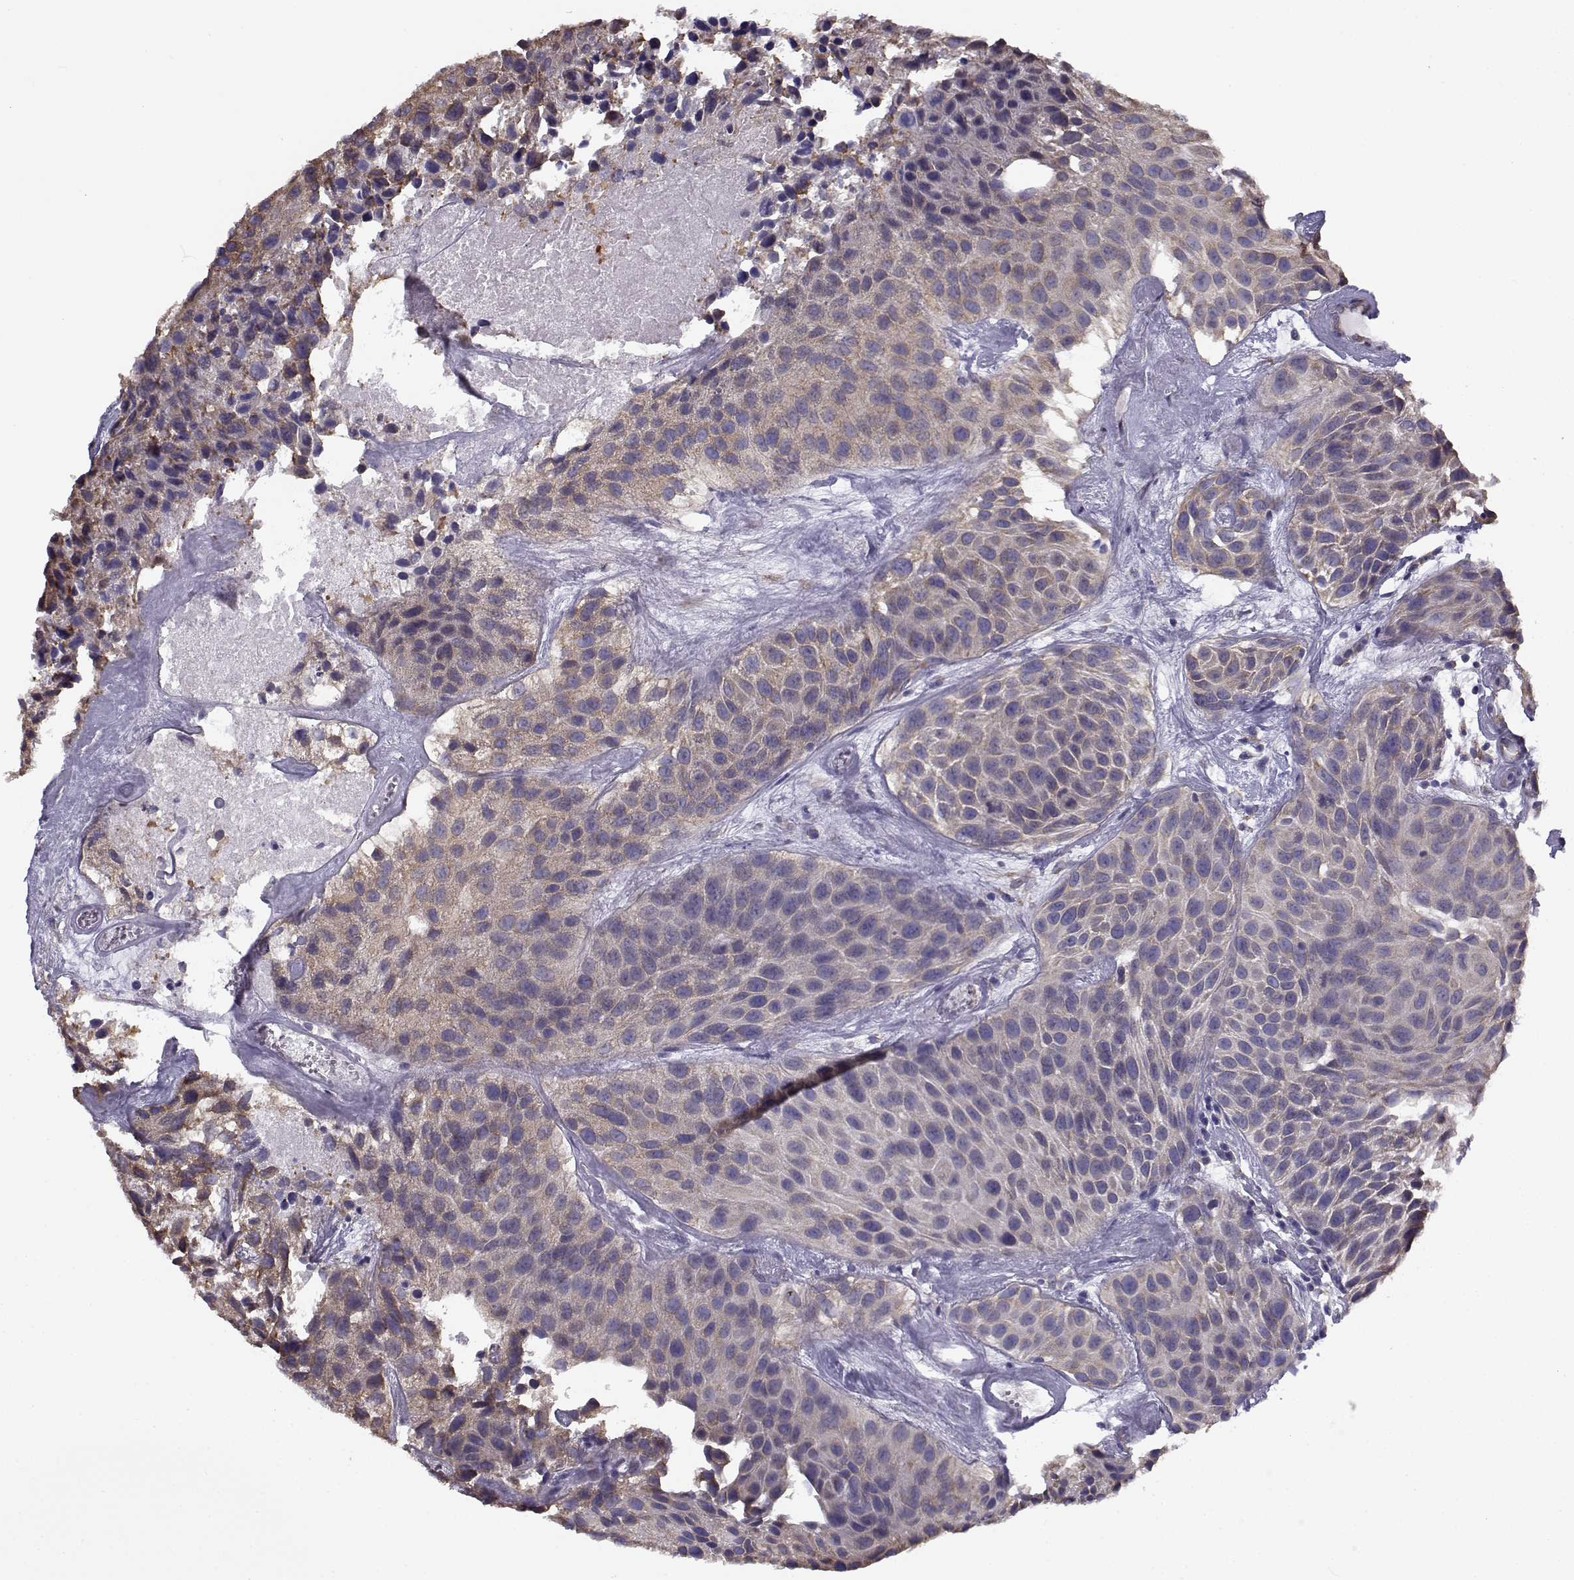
{"staining": {"intensity": "weak", "quantity": ">75%", "location": "cytoplasmic/membranous"}, "tissue": "urothelial cancer", "cell_type": "Tumor cells", "image_type": "cancer", "snomed": [{"axis": "morphology", "description": "Urothelial carcinoma, Low grade"}, {"axis": "topography", "description": "Urinary bladder"}], "caption": "Immunohistochemical staining of human low-grade urothelial carcinoma displays low levels of weak cytoplasmic/membranous protein positivity in about >75% of tumor cells.", "gene": "BEND6", "patient": {"sex": "female", "age": 87}}